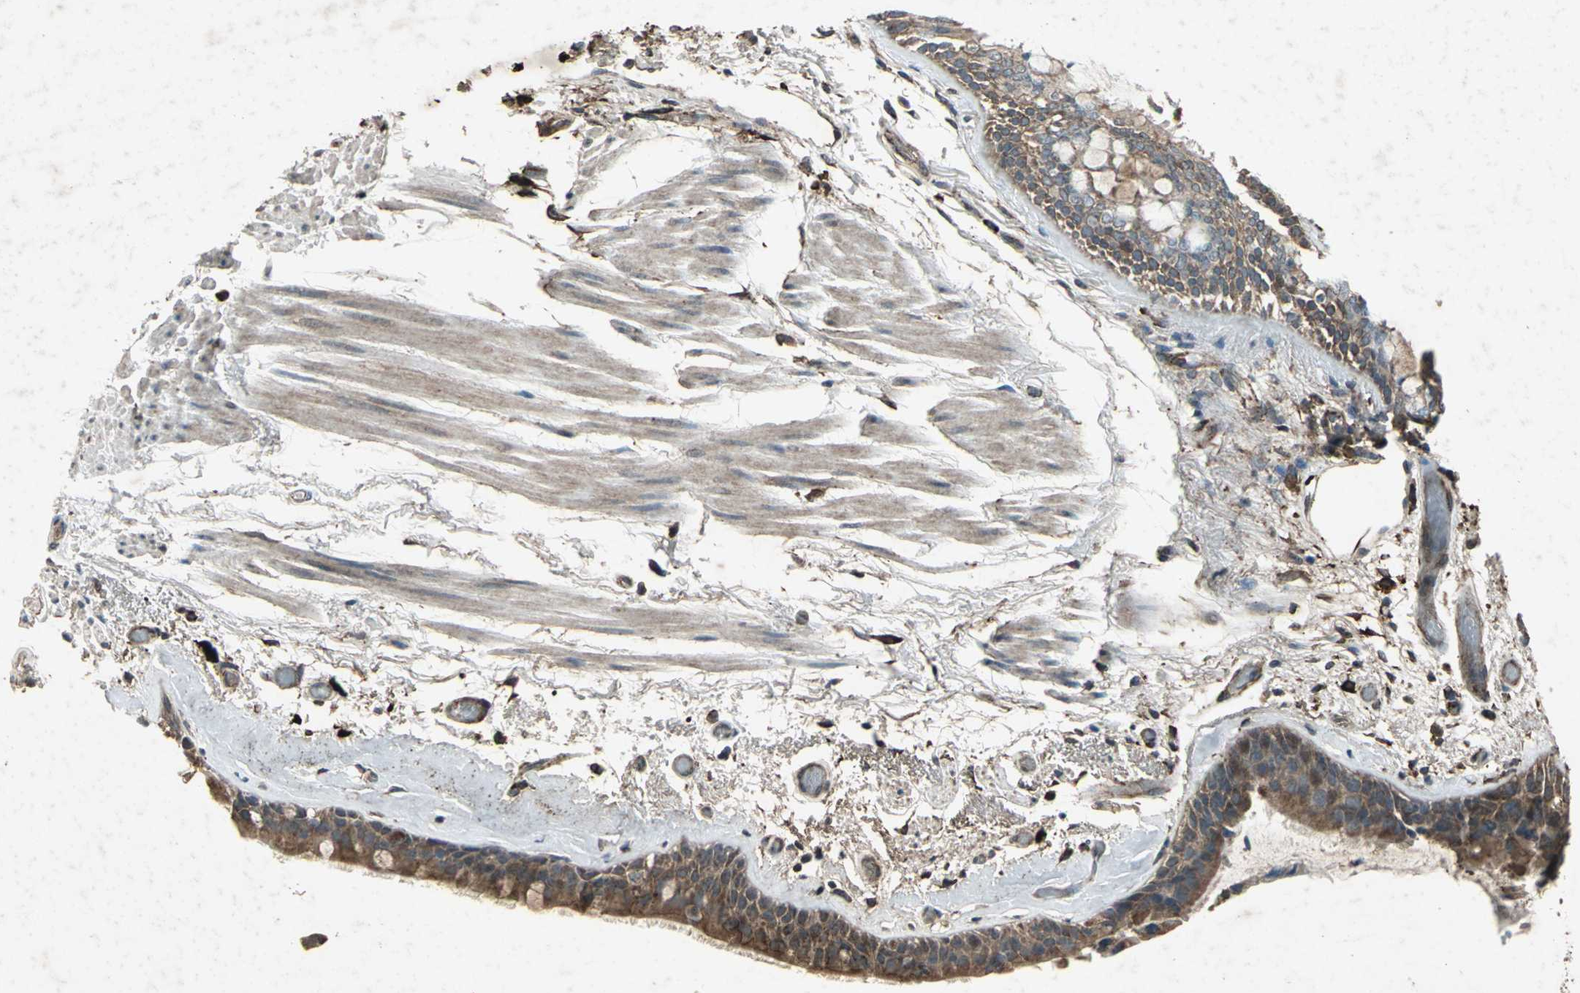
{"staining": {"intensity": "moderate", "quantity": ">75%", "location": "cytoplasmic/membranous,nuclear"}, "tissue": "bronchus", "cell_type": "Respiratory epithelial cells", "image_type": "normal", "snomed": [{"axis": "morphology", "description": "Normal tissue, NOS"}, {"axis": "morphology", "description": "Adenocarcinoma, NOS"}, {"axis": "topography", "description": "Bronchus"}, {"axis": "topography", "description": "Lung"}], "caption": "Benign bronchus reveals moderate cytoplasmic/membranous,nuclear expression in approximately >75% of respiratory epithelial cells.", "gene": "SEPTIN4", "patient": {"sex": "female", "age": 54}}